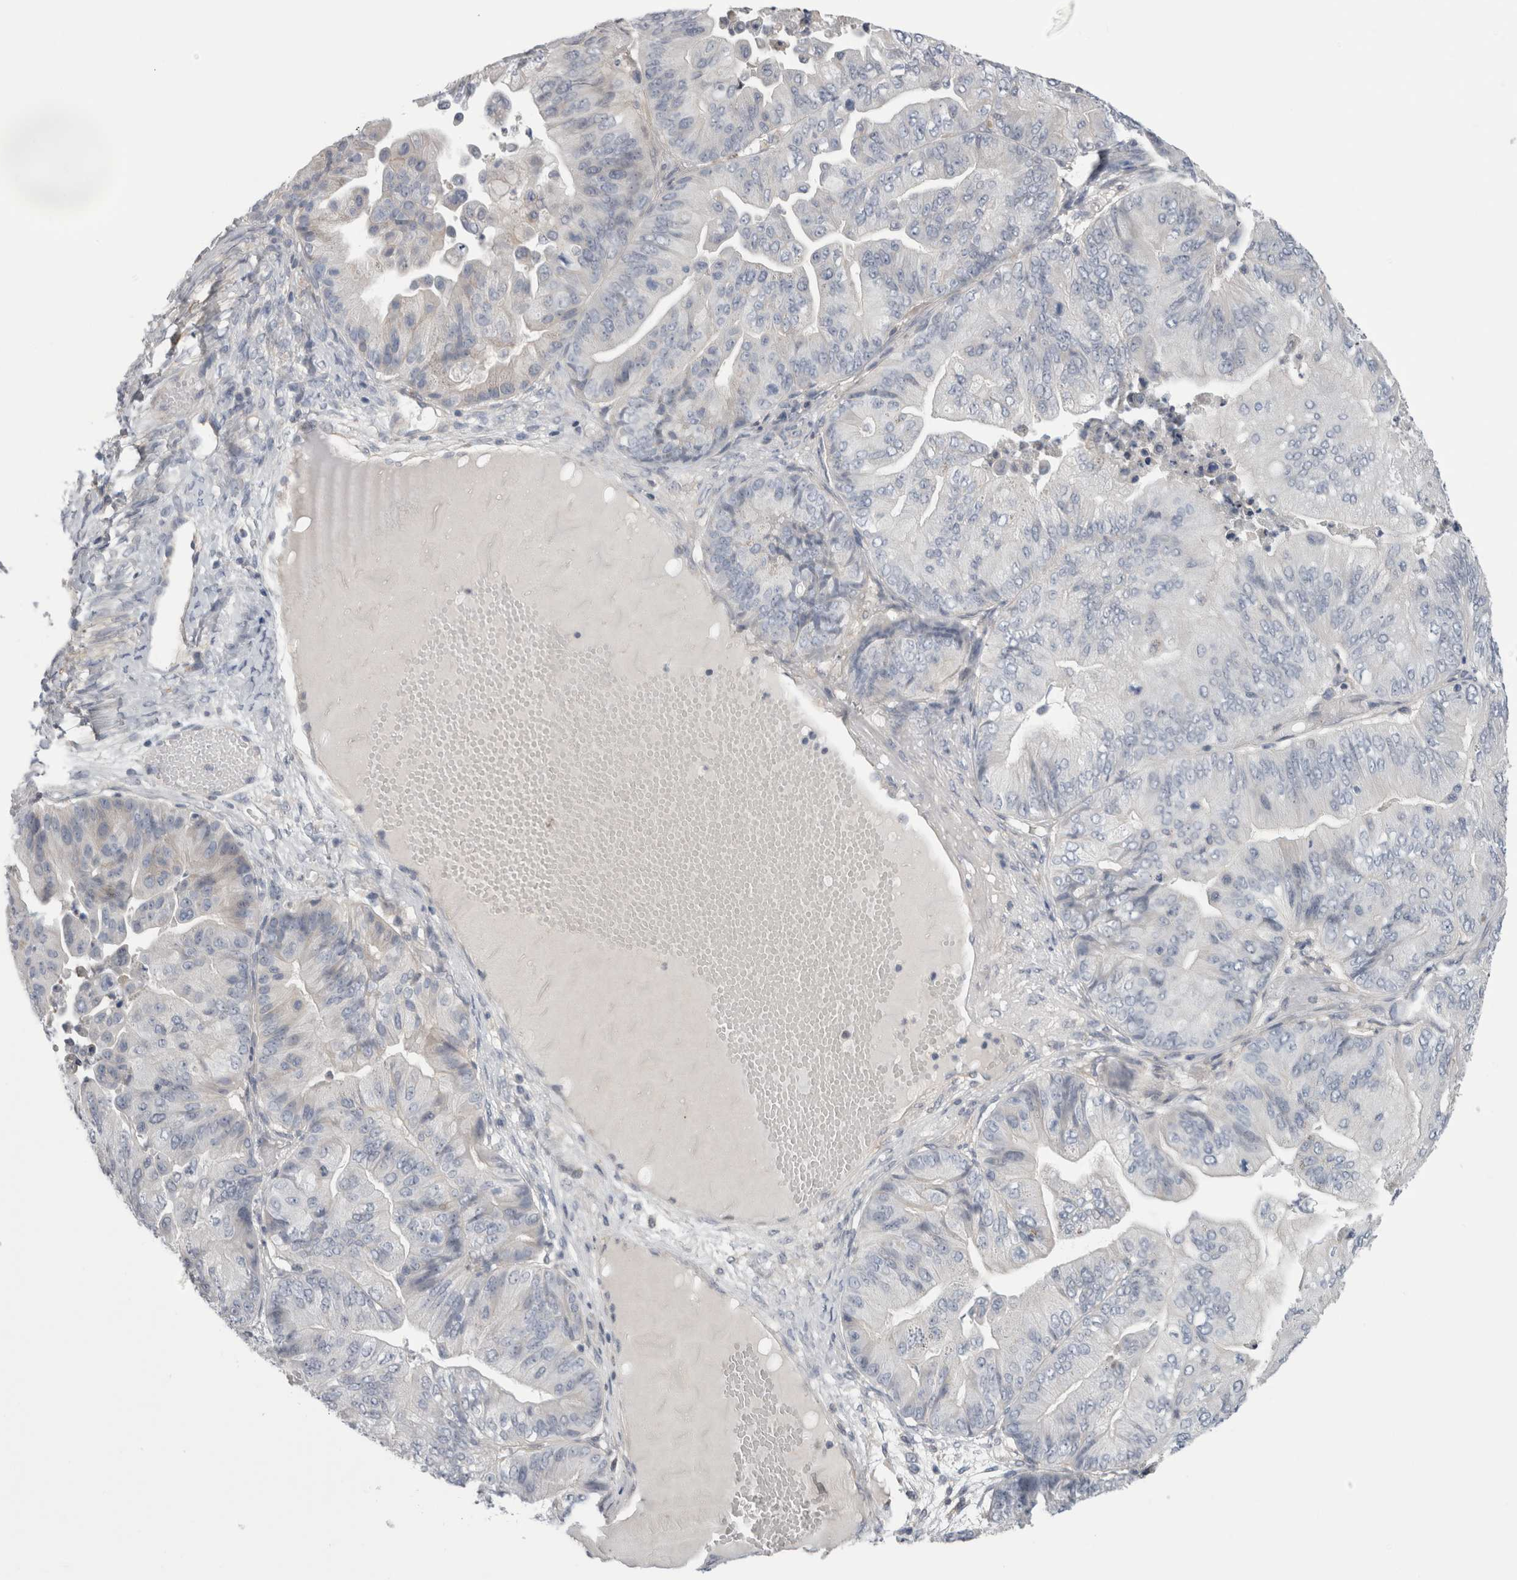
{"staining": {"intensity": "negative", "quantity": "none", "location": "none"}, "tissue": "ovarian cancer", "cell_type": "Tumor cells", "image_type": "cancer", "snomed": [{"axis": "morphology", "description": "Cystadenocarcinoma, mucinous, NOS"}, {"axis": "topography", "description": "Ovary"}], "caption": "Immunohistochemistry (IHC) histopathology image of ovarian mucinous cystadenocarcinoma stained for a protein (brown), which demonstrates no expression in tumor cells.", "gene": "SMAP2", "patient": {"sex": "female", "age": 61}}